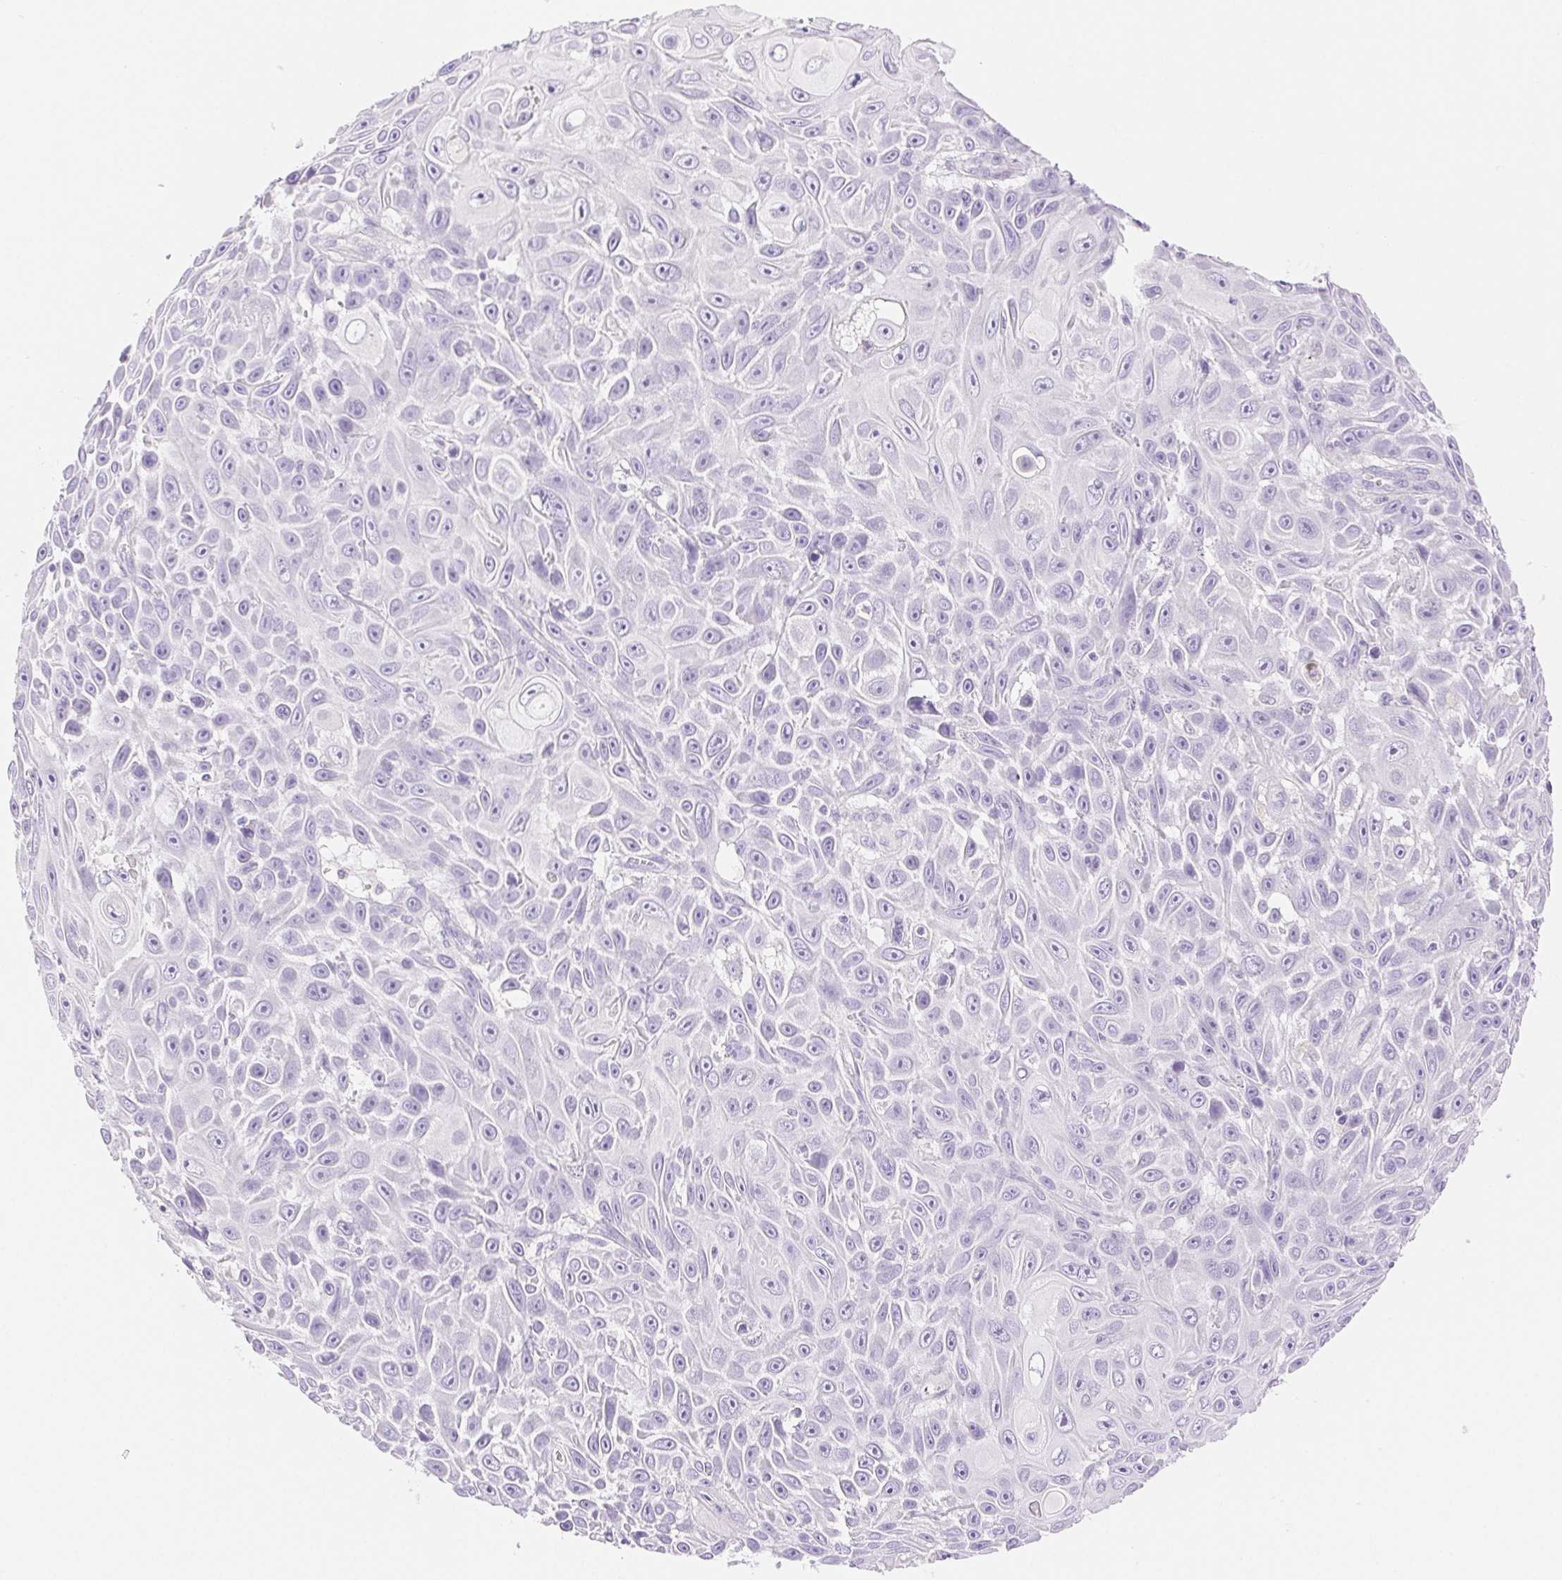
{"staining": {"intensity": "negative", "quantity": "none", "location": "none"}, "tissue": "skin cancer", "cell_type": "Tumor cells", "image_type": "cancer", "snomed": [{"axis": "morphology", "description": "Squamous cell carcinoma, NOS"}, {"axis": "topography", "description": "Skin"}], "caption": "DAB (3,3'-diaminobenzidine) immunohistochemical staining of skin squamous cell carcinoma demonstrates no significant expression in tumor cells. (DAB immunohistochemistry (IHC) with hematoxylin counter stain).", "gene": "SPACA4", "patient": {"sex": "male", "age": 82}}